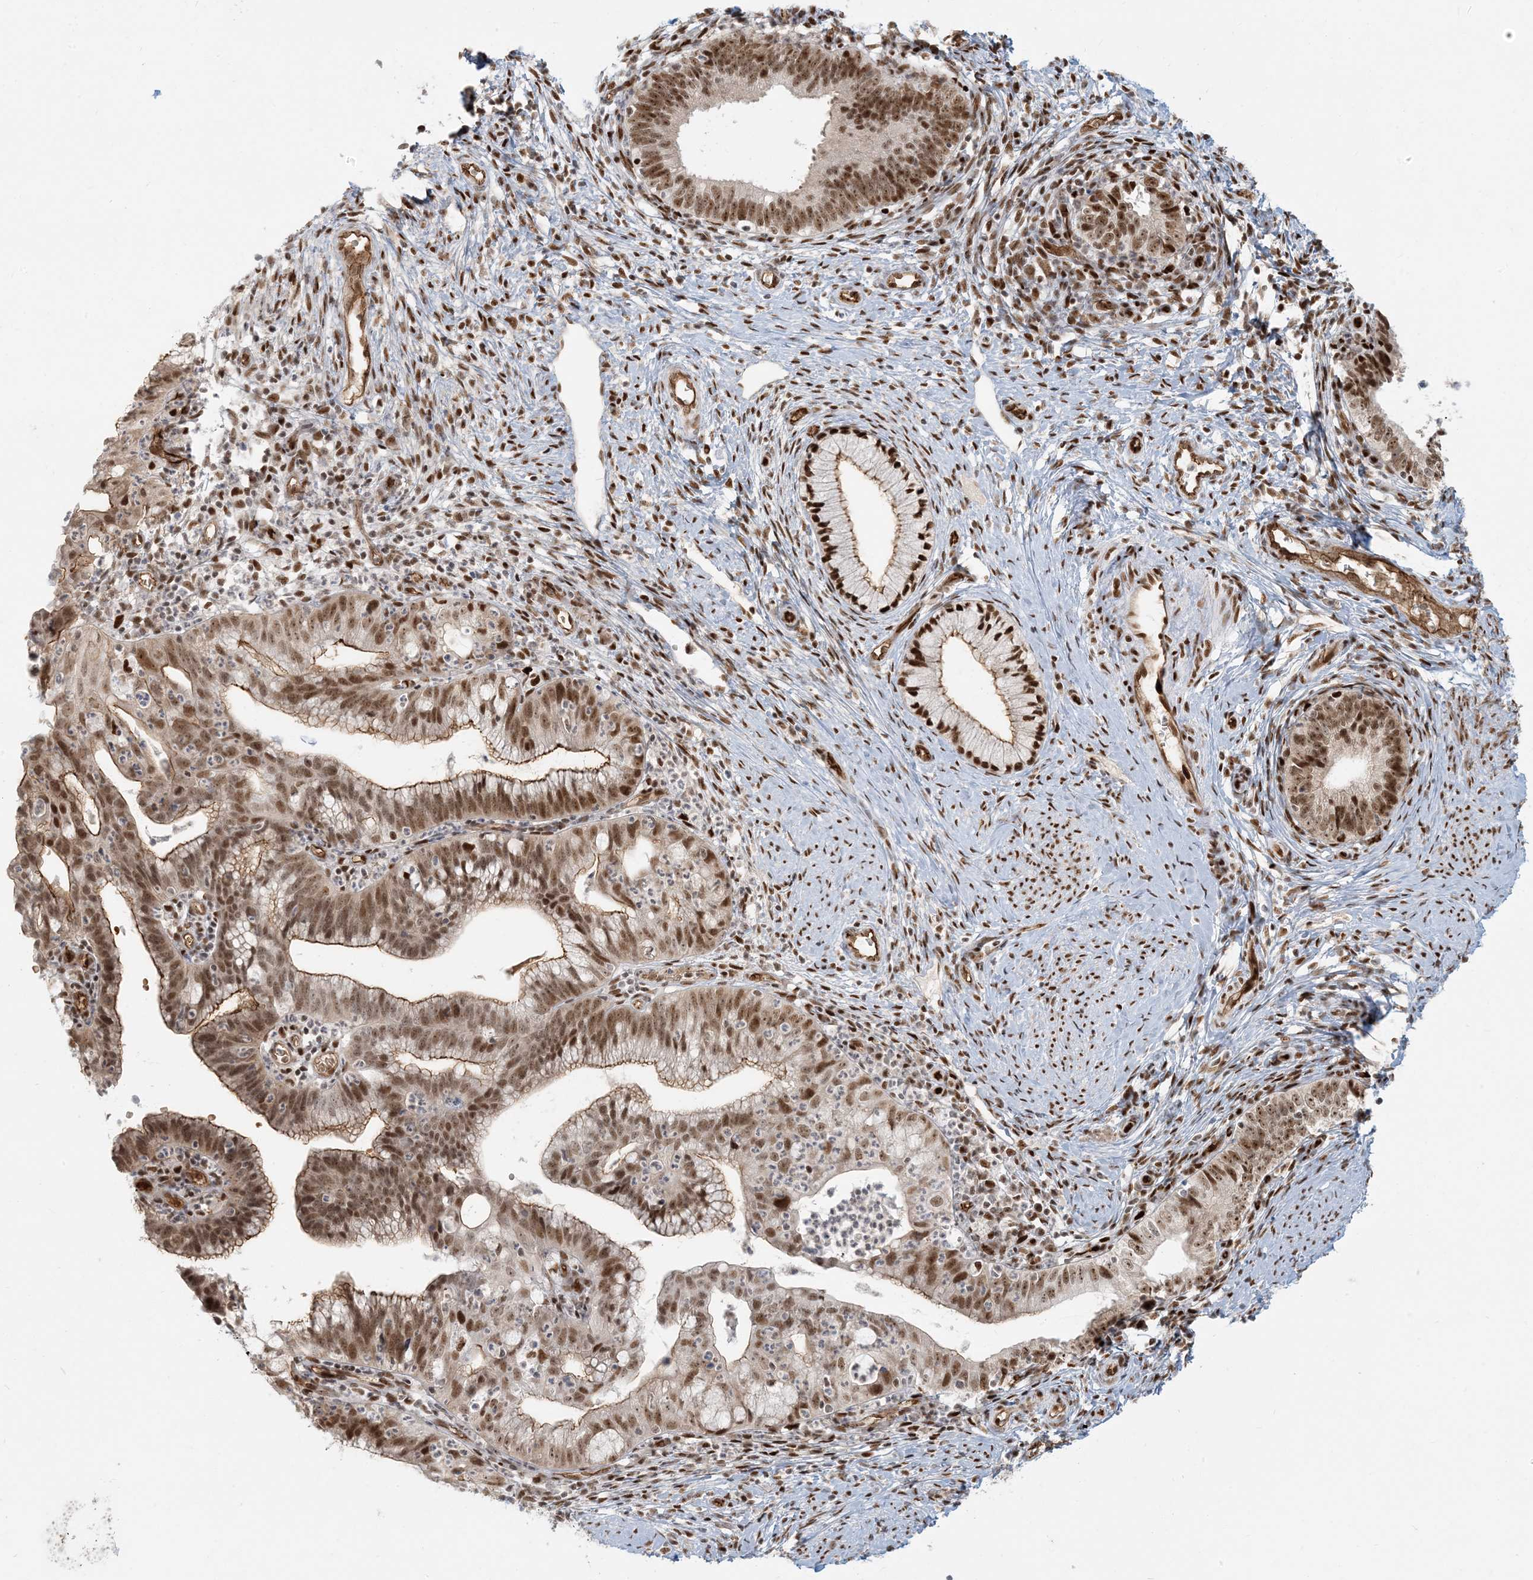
{"staining": {"intensity": "strong", "quantity": ">75%", "location": "cytoplasmic/membranous,nuclear"}, "tissue": "cervical cancer", "cell_type": "Tumor cells", "image_type": "cancer", "snomed": [{"axis": "morphology", "description": "Adenocarcinoma, NOS"}, {"axis": "topography", "description": "Cervix"}], "caption": "Cervical adenocarcinoma tissue displays strong cytoplasmic/membranous and nuclear staining in about >75% of tumor cells", "gene": "CKS2", "patient": {"sex": "female", "age": 36}}